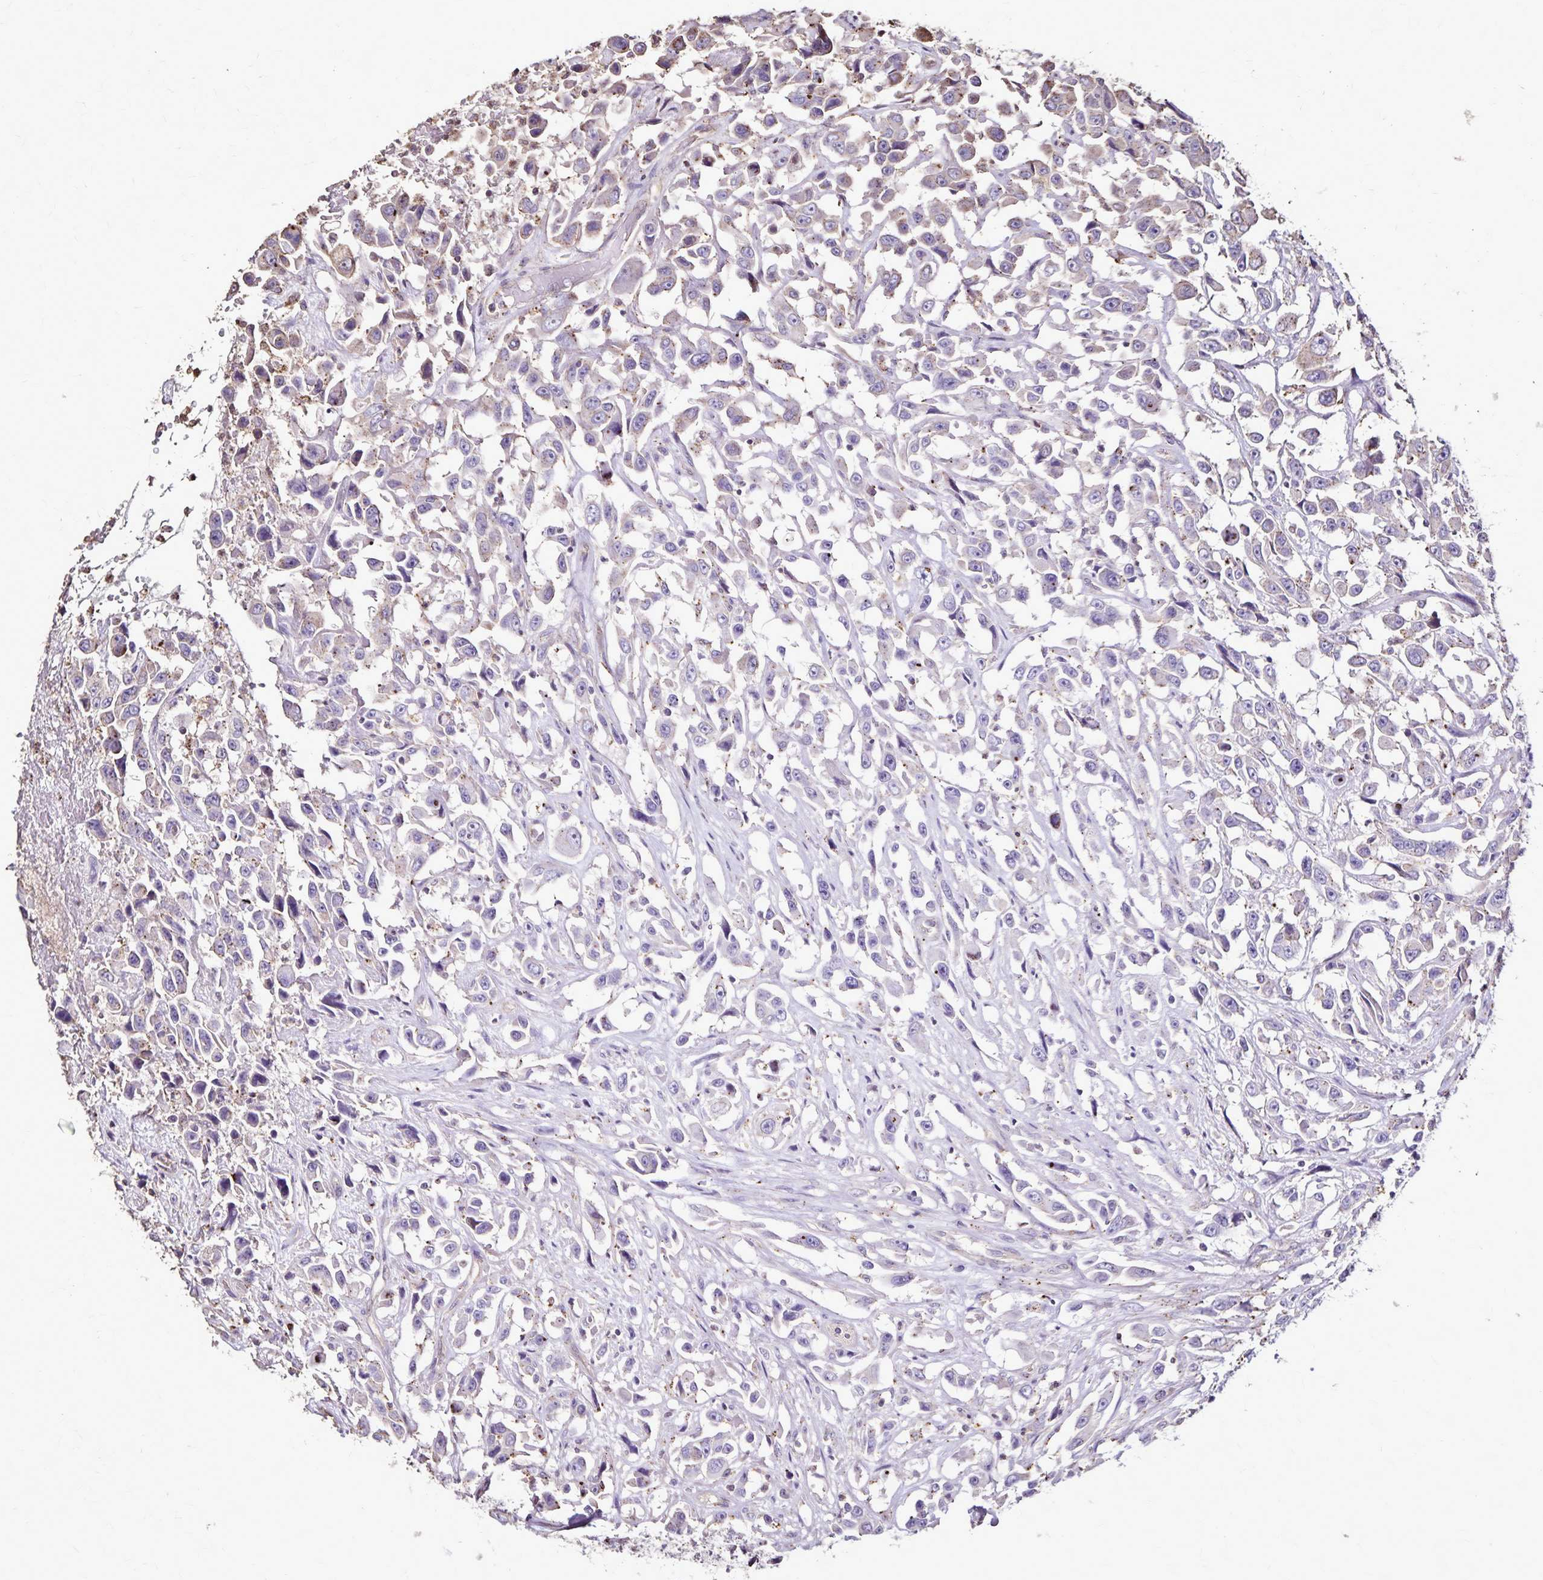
{"staining": {"intensity": "moderate", "quantity": "<25%", "location": "cytoplasmic/membranous"}, "tissue": "urothelial cancer", "cell_type": "Tumor cells", "image_type": "cancer", "snomed": [{"axis": "morphology", "description": "Urothelial carcinoma, High grade"}, {"axis": "topography", "description": "Urinary bladder"}], "caption": "Immunohistochemistry staining of urothelial cancer, which demonstrates low levels of moderate cytoplasmic/membranous staining in approximately <25% of tumor cells indicating moderate cytoplasmic/membranous protein staining. The staining was performed using DAB (3,3'-diaminobenzidine) (brown) for protein detection and nuclei were counterstained in hematoxylin (blue).", "gene": "CHMP1B", "patient": {"sex": "male", "age": 53}}